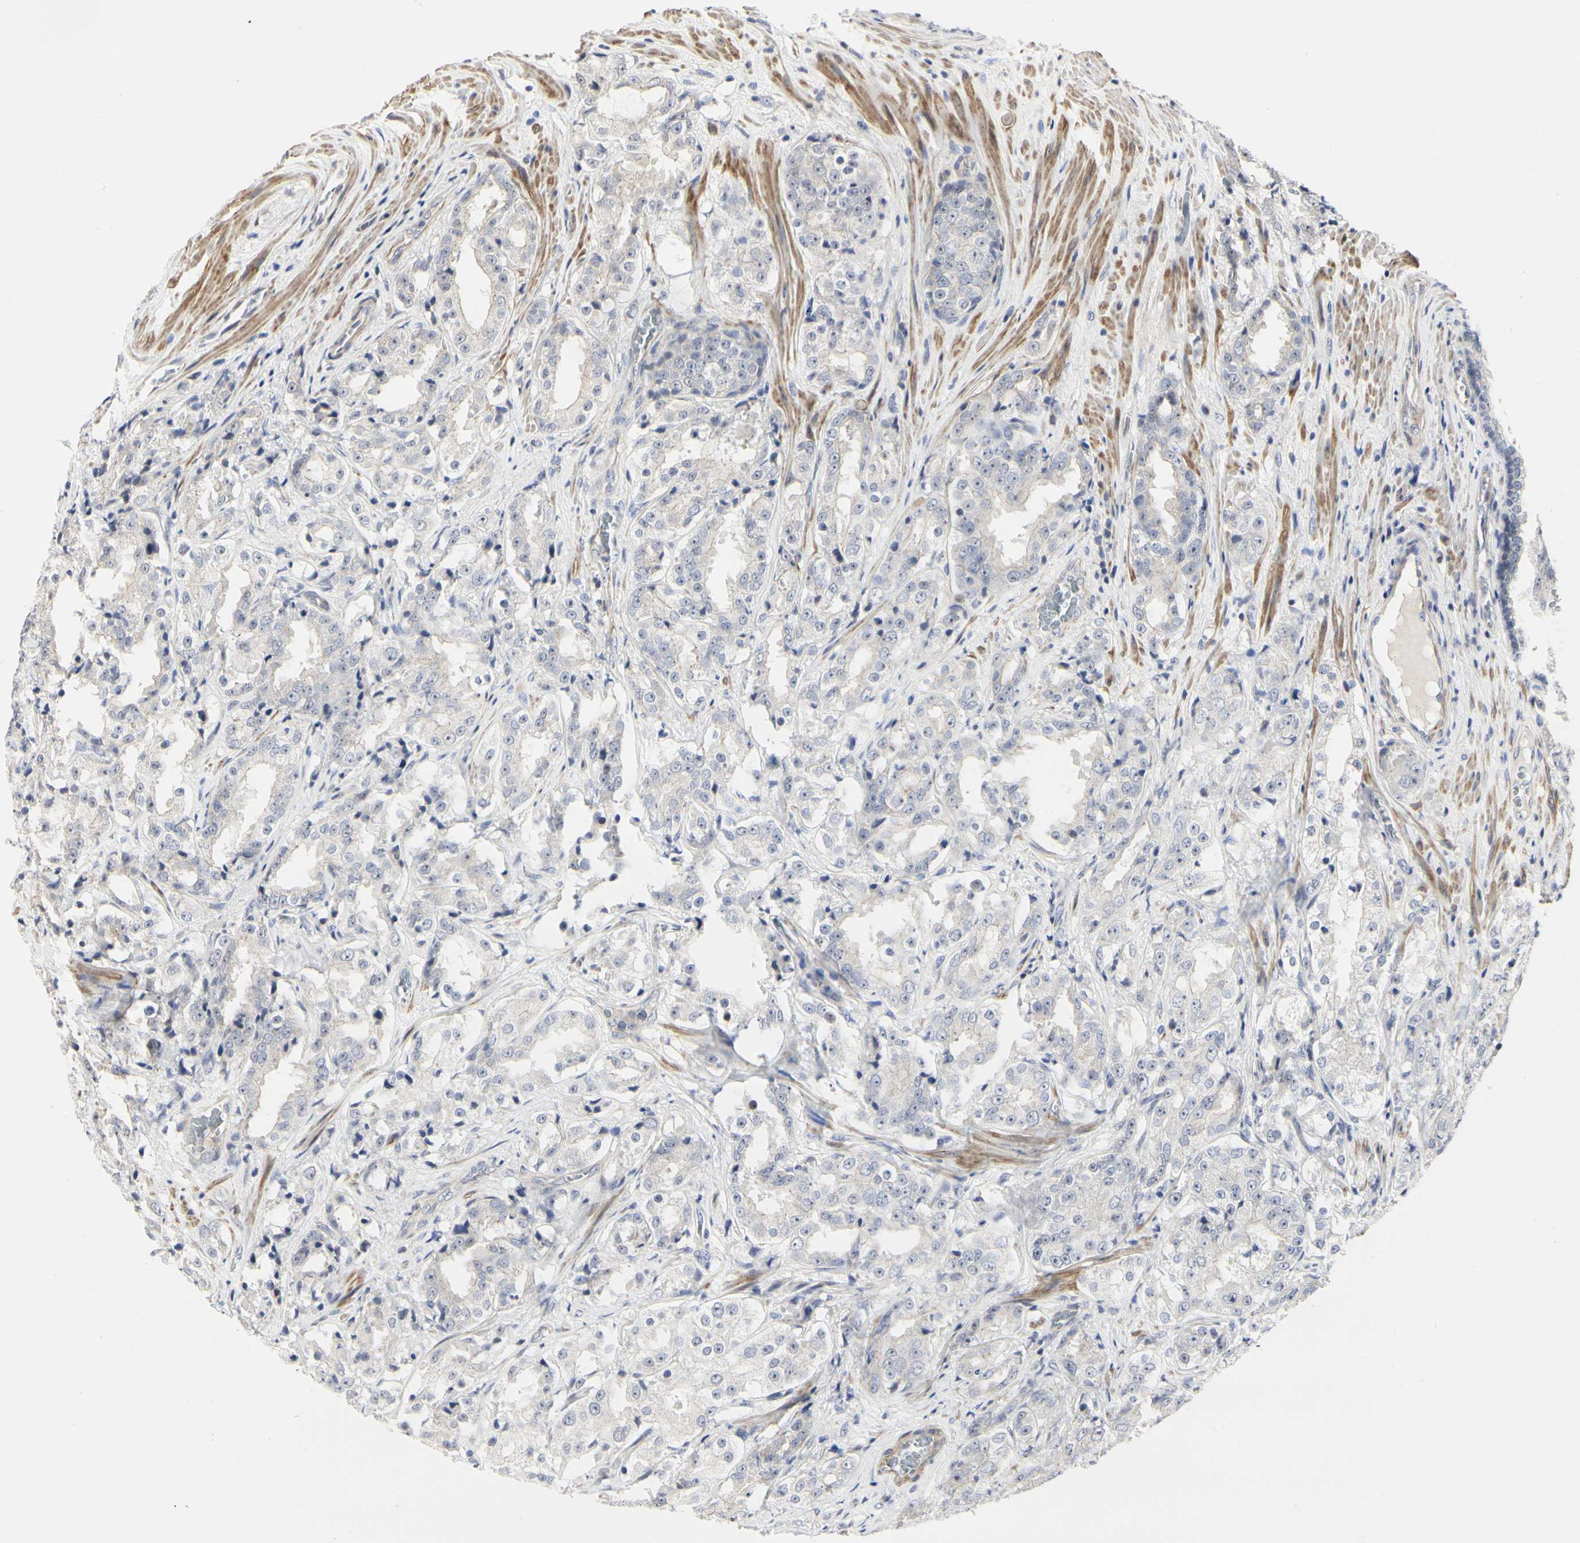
{"staining": {"intensity": "negative", "quantity": "none", "location": "none"}, "tissue": "prostate cancer", "cell_type": "Tumor cells", "image_type": "cancer", "snomed": [{"axis": "morphology", "description": "Adenocarcinoma, High grade"}, {"axis": "topography", "description": "Prostate"}], "caption": "This histopathology image is of prostate cancer stained with IHC to label a protein in brown with the nuclei are counter-stained blue. There is no expression in tumor cells.", "gene": "SHANK2", "patient": {"sex": "male", "age": 73}}